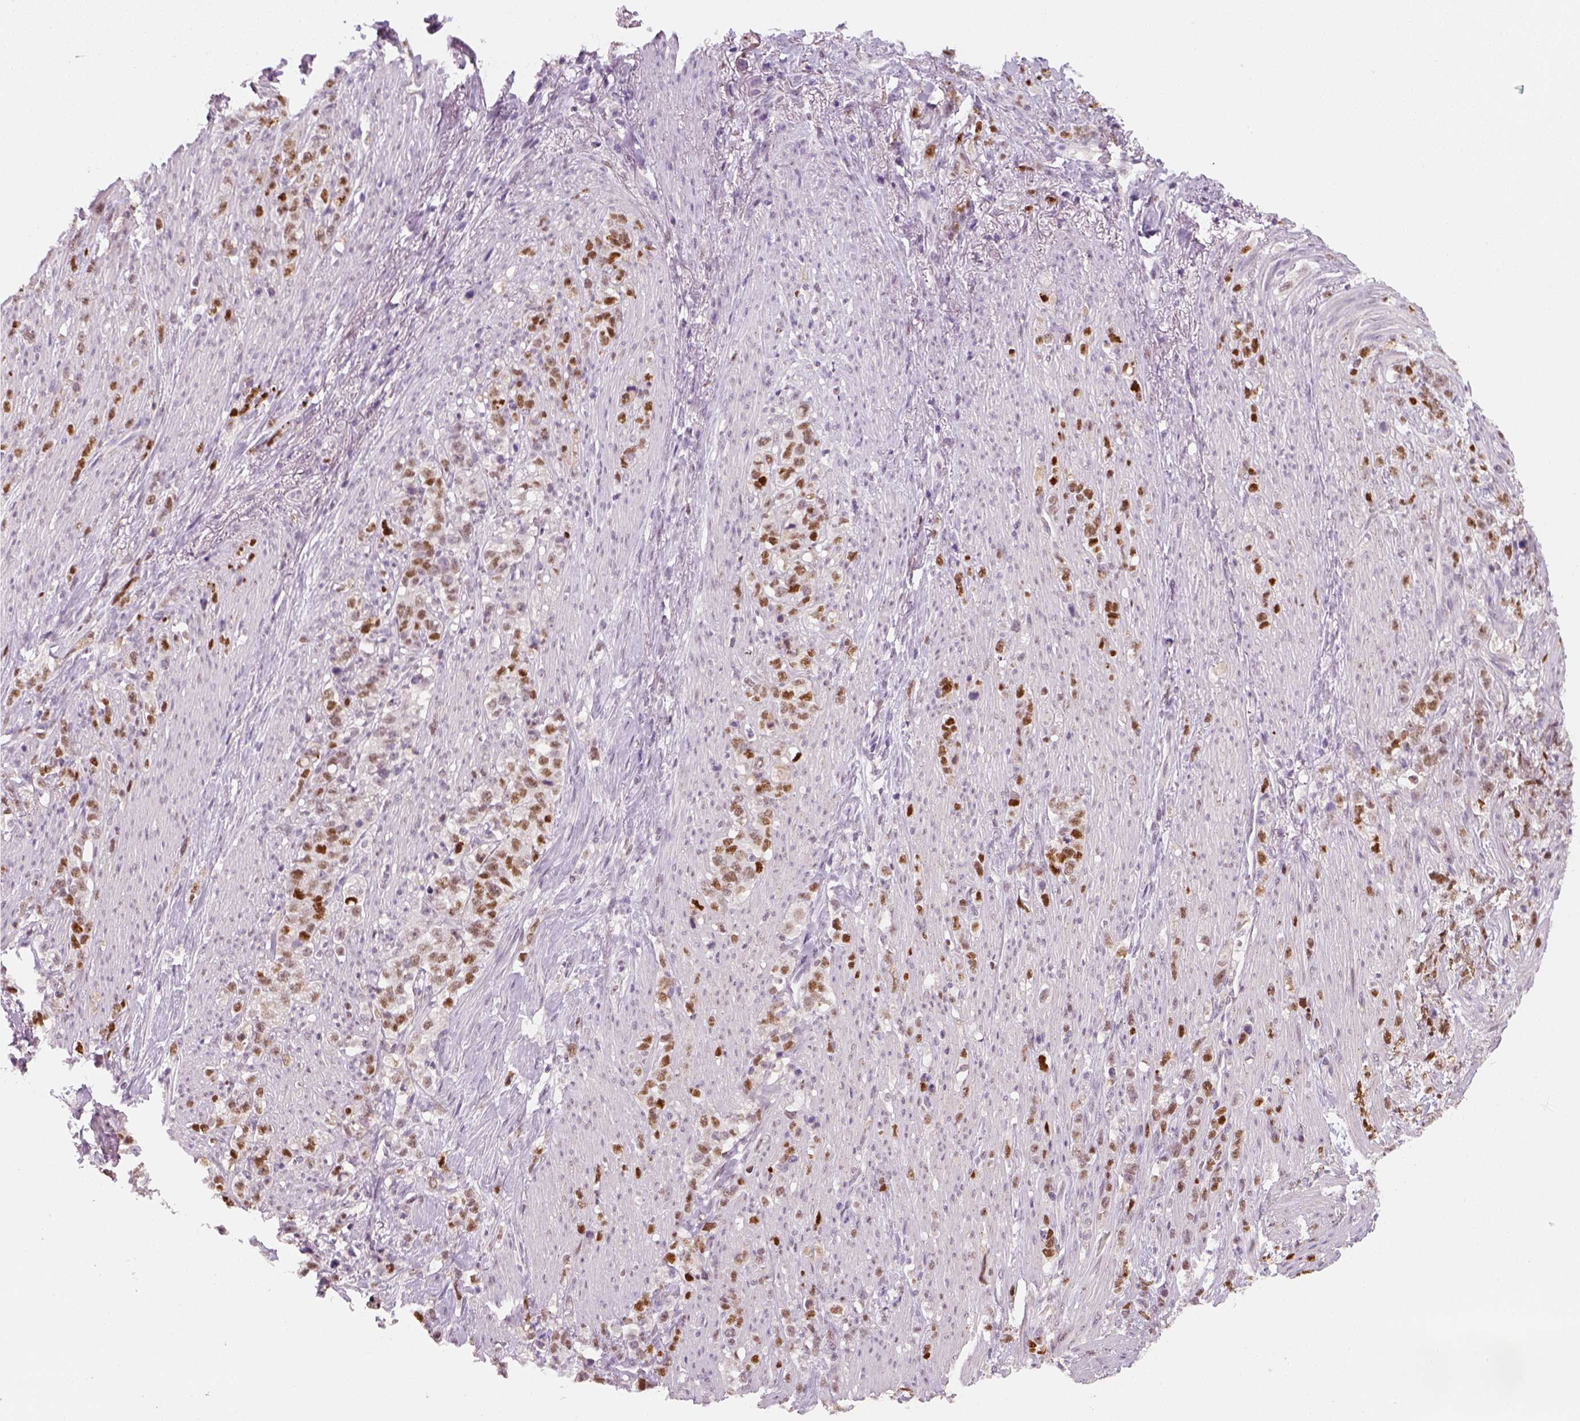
{"staining": {"intensity": "moderate", "quantity": ">75%", "location": "nuclear"}, "tissue": "stomach cancer", "cell_type": "Tumor cells", "image_type": "cancer", "snomed": [{"axis": "morphology", "description": "Adenocarcinoma, NOS"}, {"axis": "topography", "description": "Stomach, lower"}], "caption": "A brown stain shows moderate nuclear positivity of a protein in adenocarcinoma (stomach) tumor cells.", "gene": "TP53", "patient": {"sex": "male", "age": 88}}